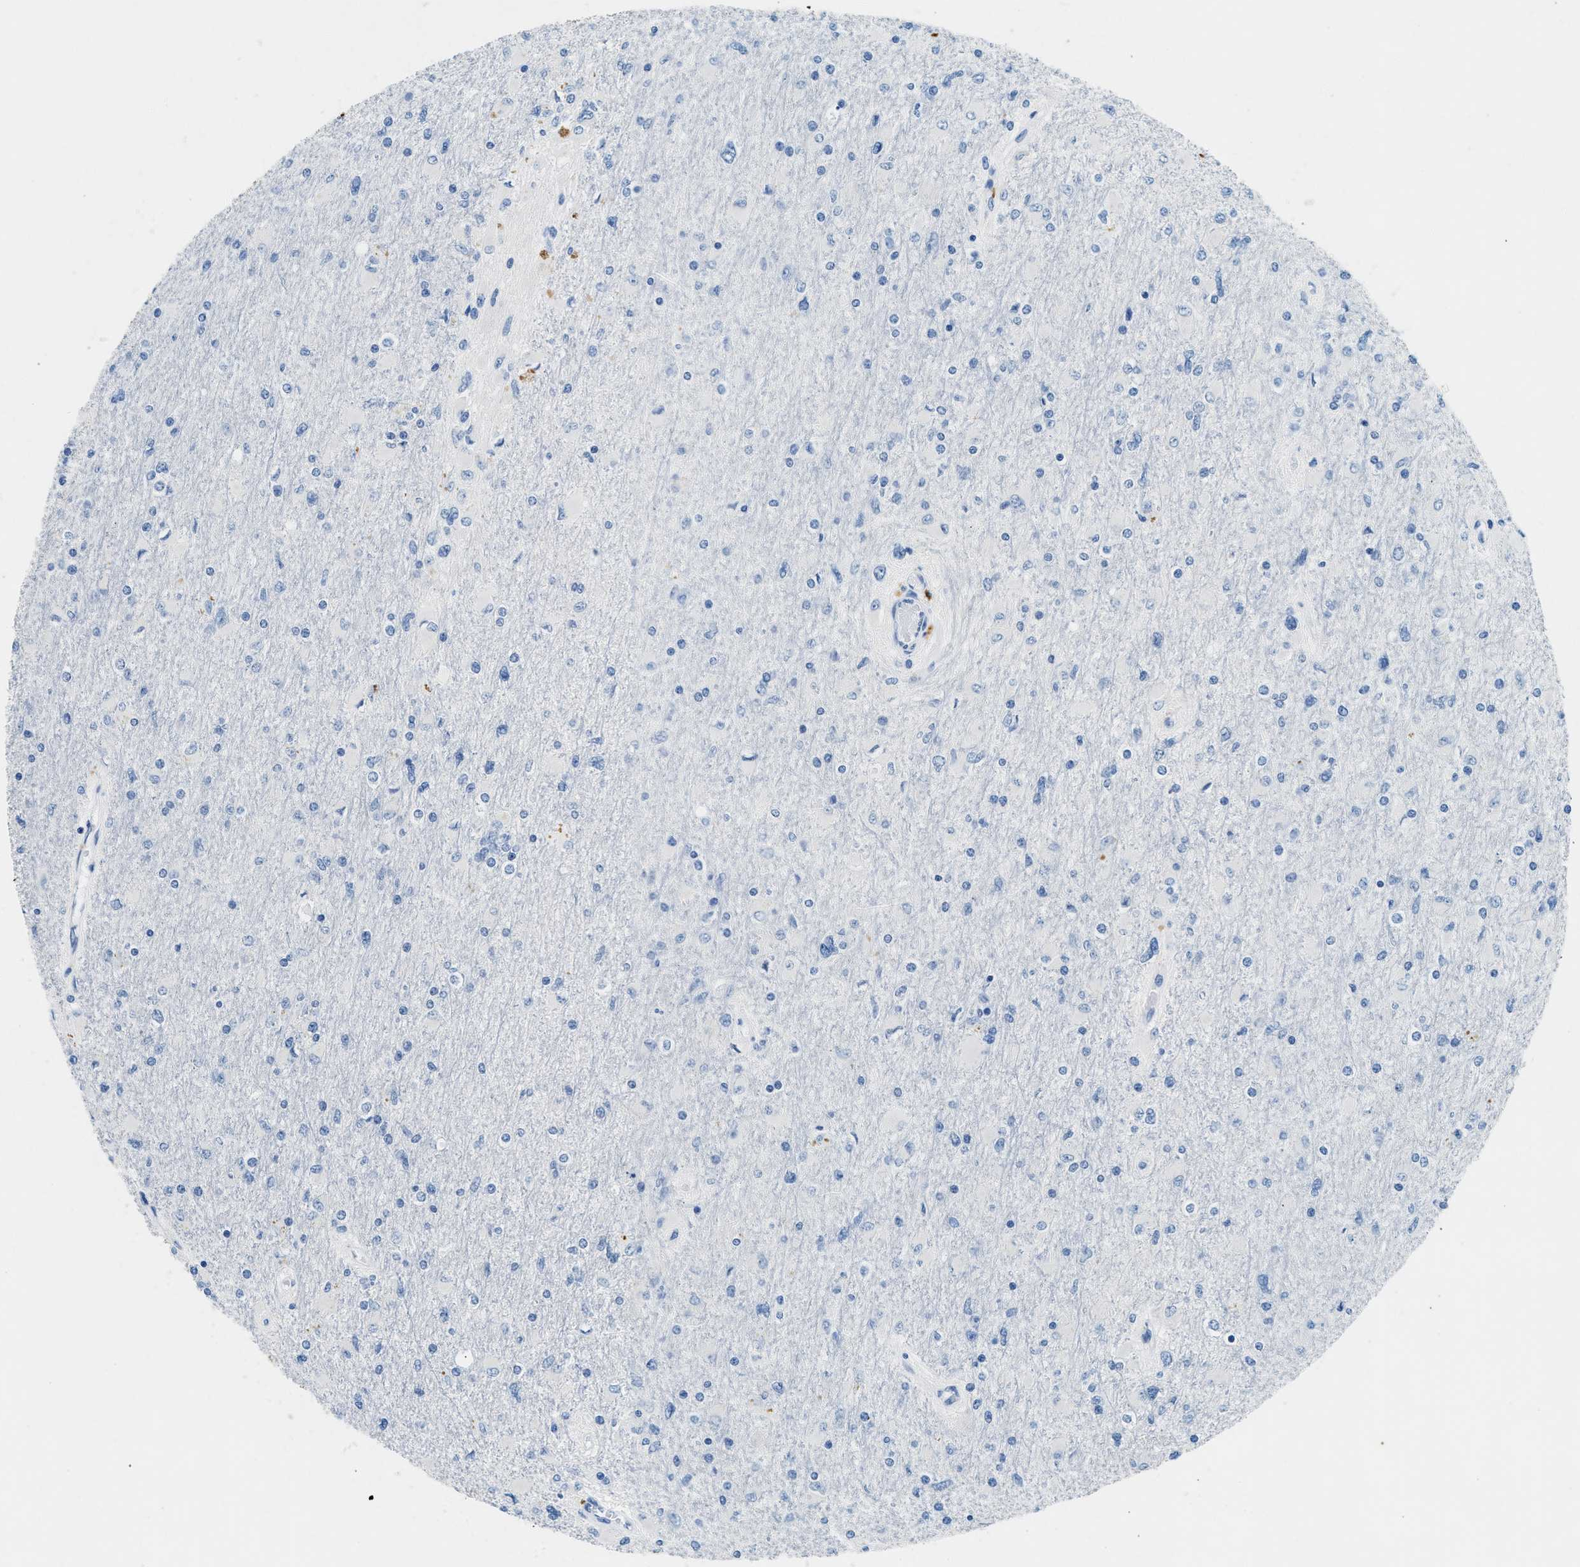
{"staining": {"intensity": "negative", "quantity": "none", "location": "none"}, "tissue": "glioma", "cell_type": "Tumor cells", "image_type": "cancer", "snomed": [{"axis": "morphology", "description": "Glioma, malignant, High grade"}, {"axis": "topography", "description": "Cerebral cortex"}], "caption": "There is no significant staining in tumor cells of malignant glioma (high-grade).", "gene": "CFAP20", "patient": {"sex": "female", "age": 36}}